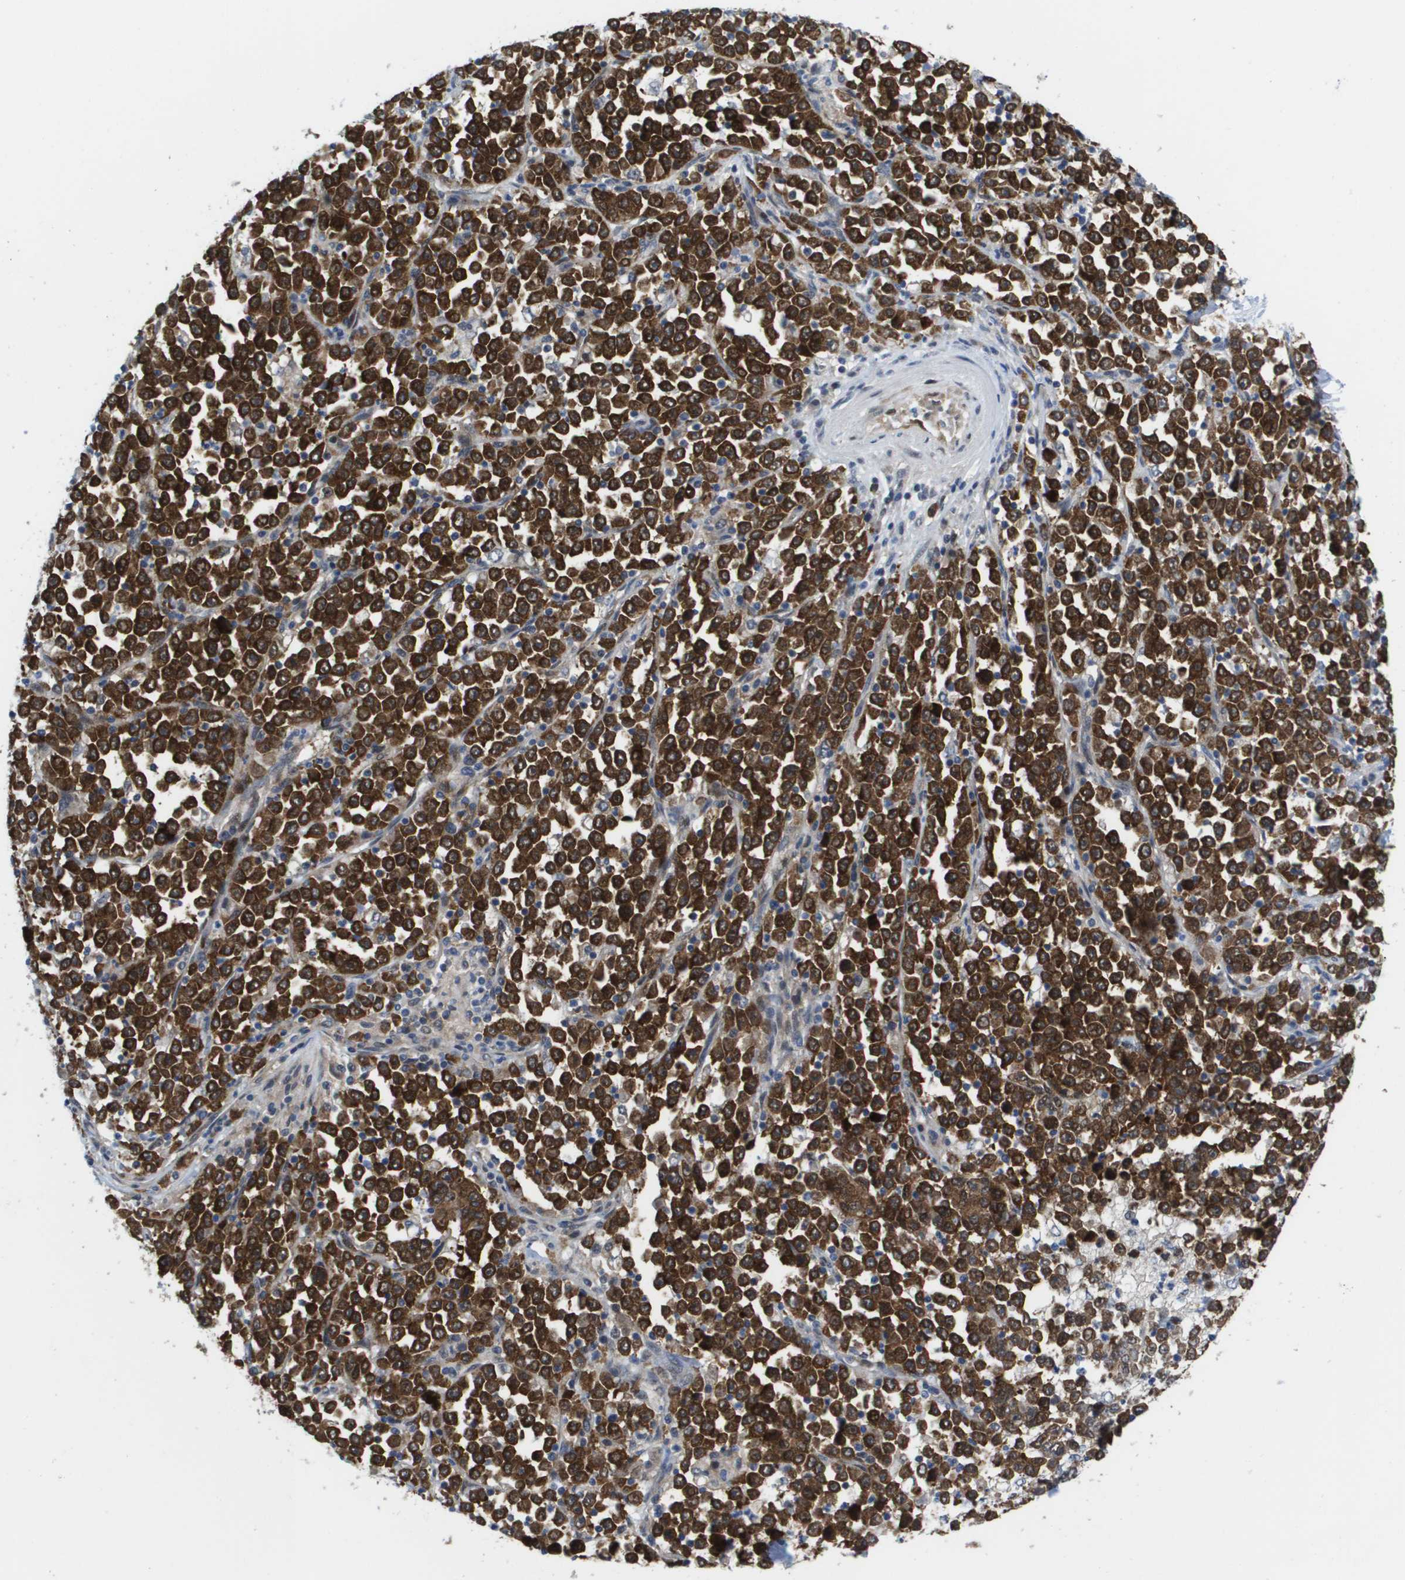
{"staining": {"intensity": "strong", "quantity": ">75%", "location": "cytoplasmic/membranous"}, "tissue": "stomach cancer", "cell_type": "Tumor cells", "image_type": "cancer", "snomed": [{"axis": "morphology", "description": "Normal tissue, NOS"}, {"axis": "morphology", "description": "Adenocarcinoma, NOS"}, {"axis": "topography", "description": "Stomach, upper"}, {"axis": "topography", "description": "Stomach"}], "caption": "IHC micrograph of human stomach cancer stained for a protein (brown), which displays high levels of strong cytoplasmic/membranous staining in about >75% of tumor cells.", "gene": "FKBP4", "patient": {"sex": "male", "age": 59}}